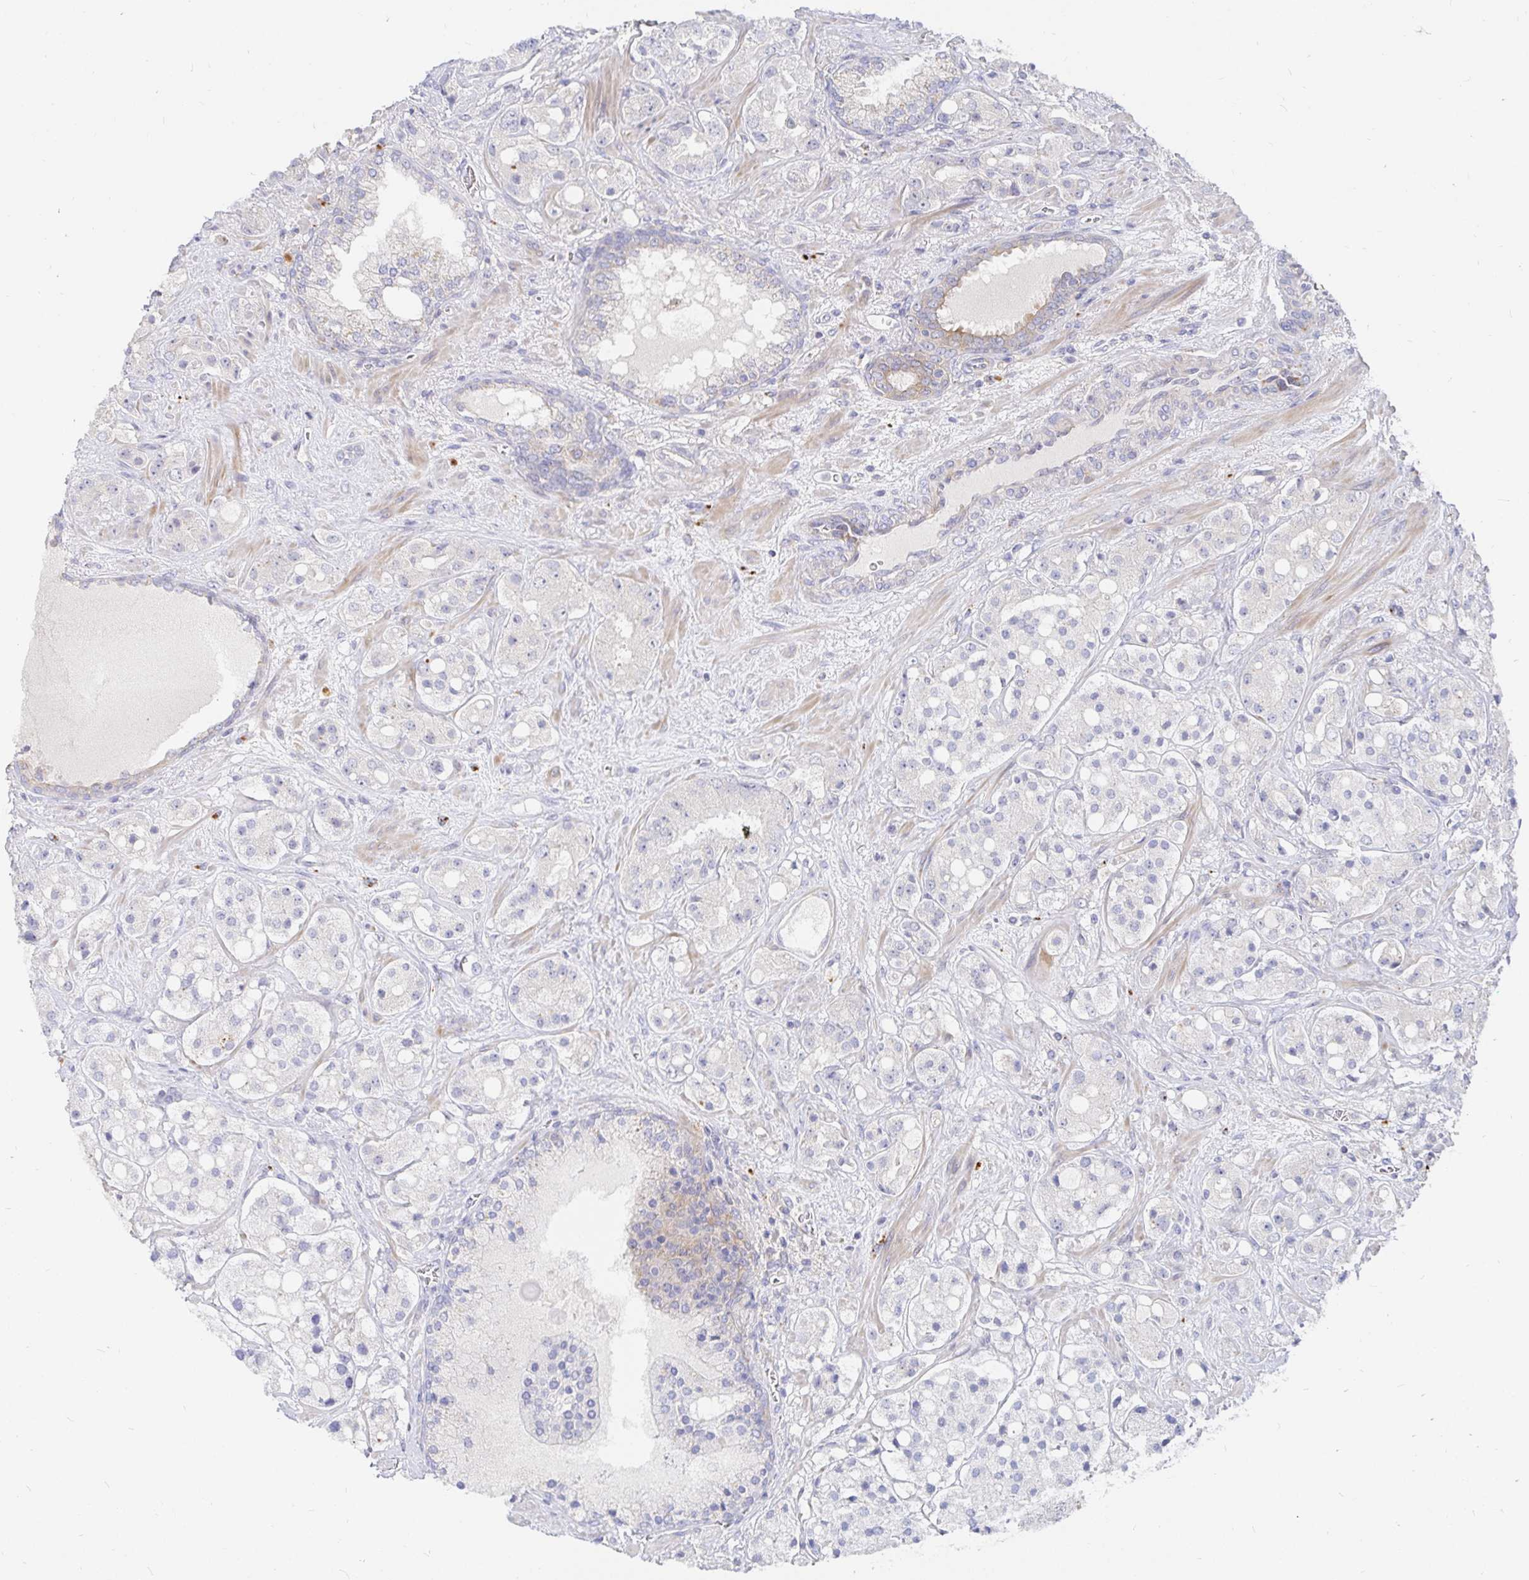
{"staining": {"intensity": "negative", "quantity": "none", "location": "none"}, "tissue": "prostate cancer", "cell_type": "Tumor cells", "image_type": "cancer", "snomed": [{"axis": "morphology", "description": "Adenocarcinoma, High grade"}, {"axis": "topography", "description": "Prostate"}], "caption": "Human adenocarcinoma (high-grade) (prostate) stained for a protein using immunohistochemistry demonstrates no staining in tumor cells.", "gene": "KCTD19", "patient": {"sex": "male", "age": 67}}